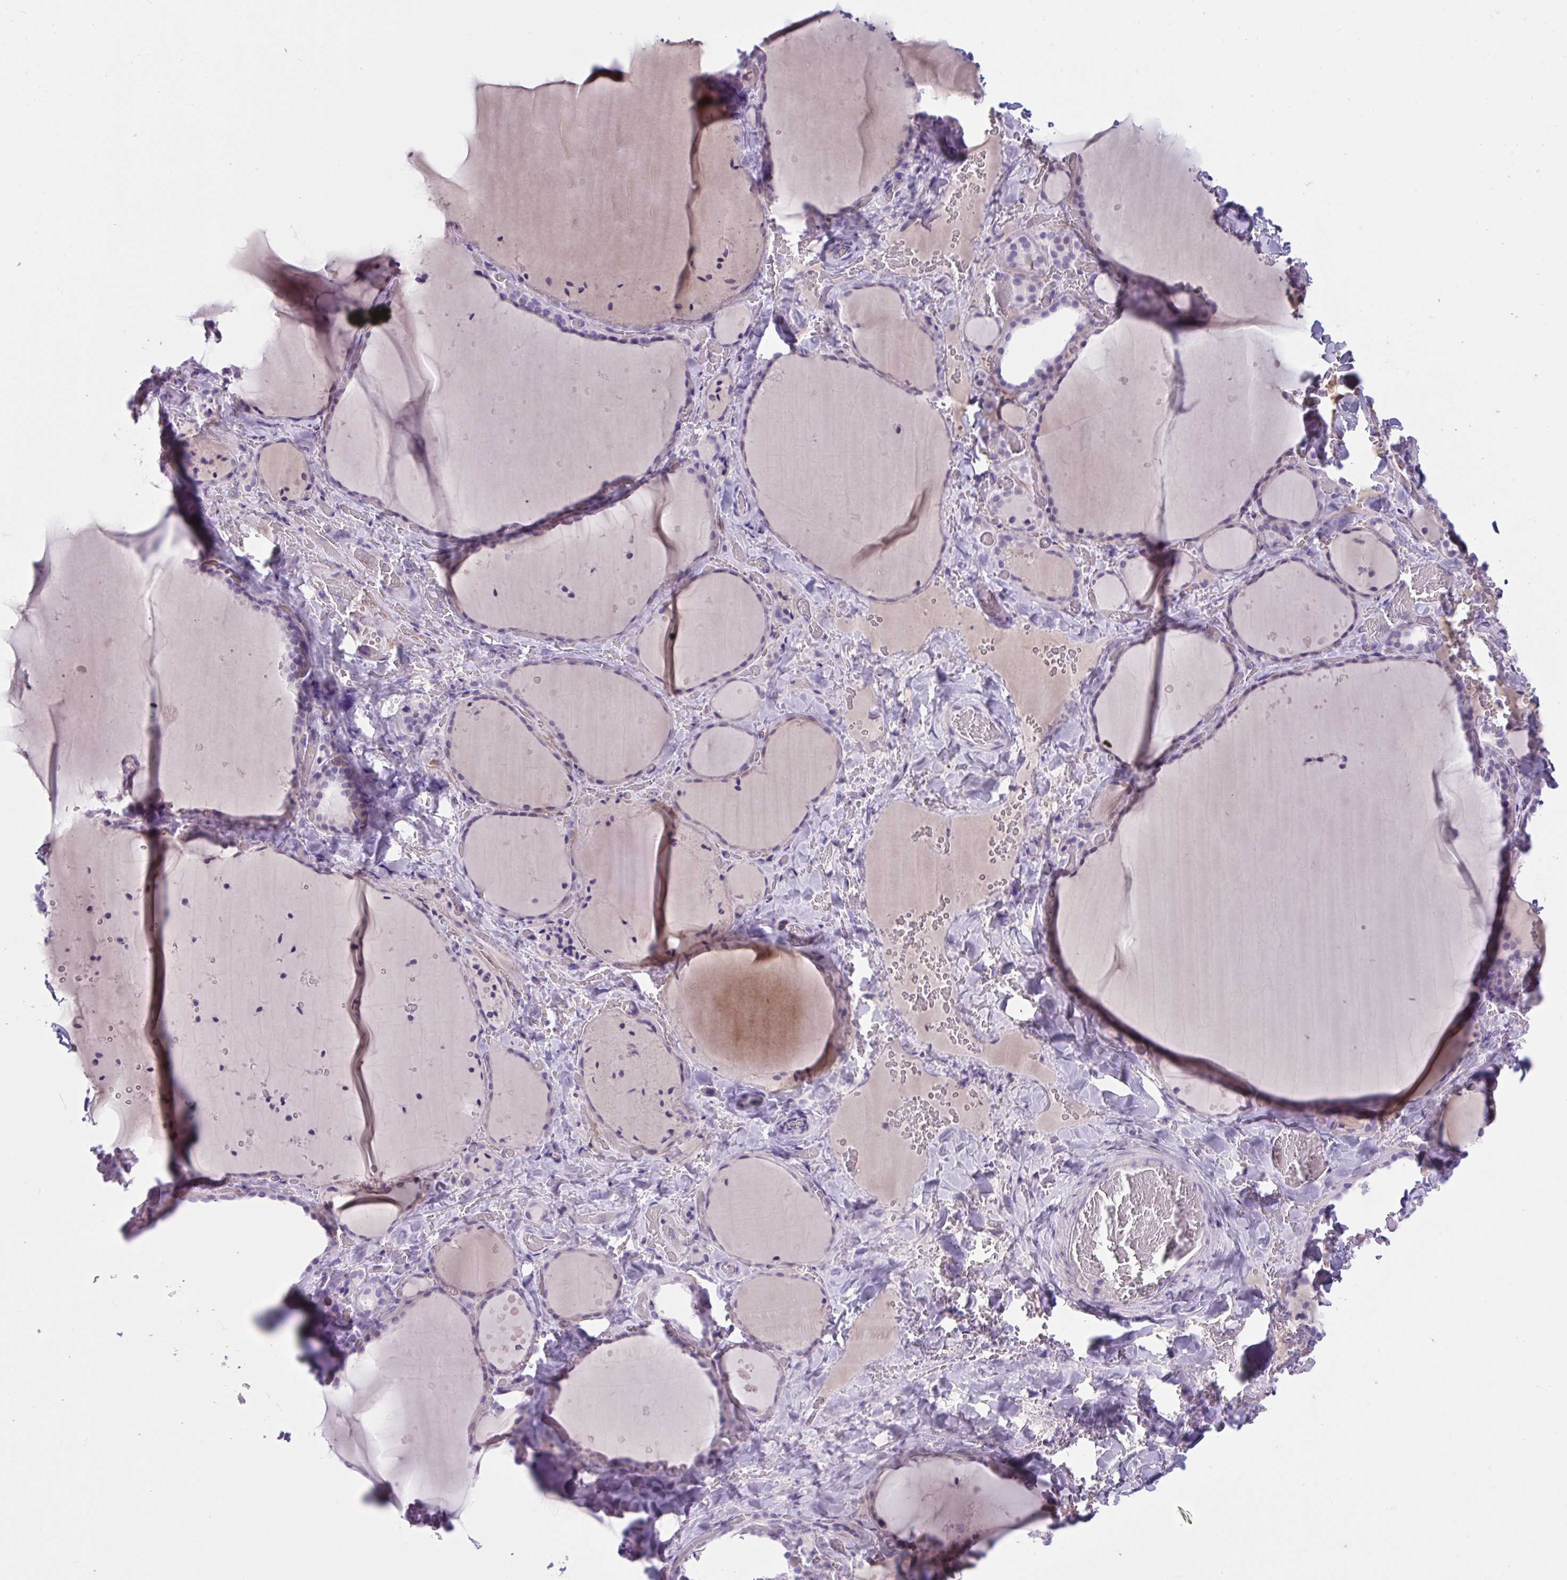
{"staining": {"intensity": "negative", "quantity": "none", "location": "none"}, "tissue": "thyroid gland", "cell_type": "Glandular cells", "image_type": "normal", "snomed": [{"axis": "morphology", "description": "Normal tissue, NOS"}, {"axis": "topography", "description": "Thyroid gland"}], "caption": "Immunohistochemistry photomicrograph of normal thyroid gland stained for a protein (brown), which exhibits no expression in glandular cells.", "gene": "WNT9B", "patient": {"sex": "female", "age": 36}}